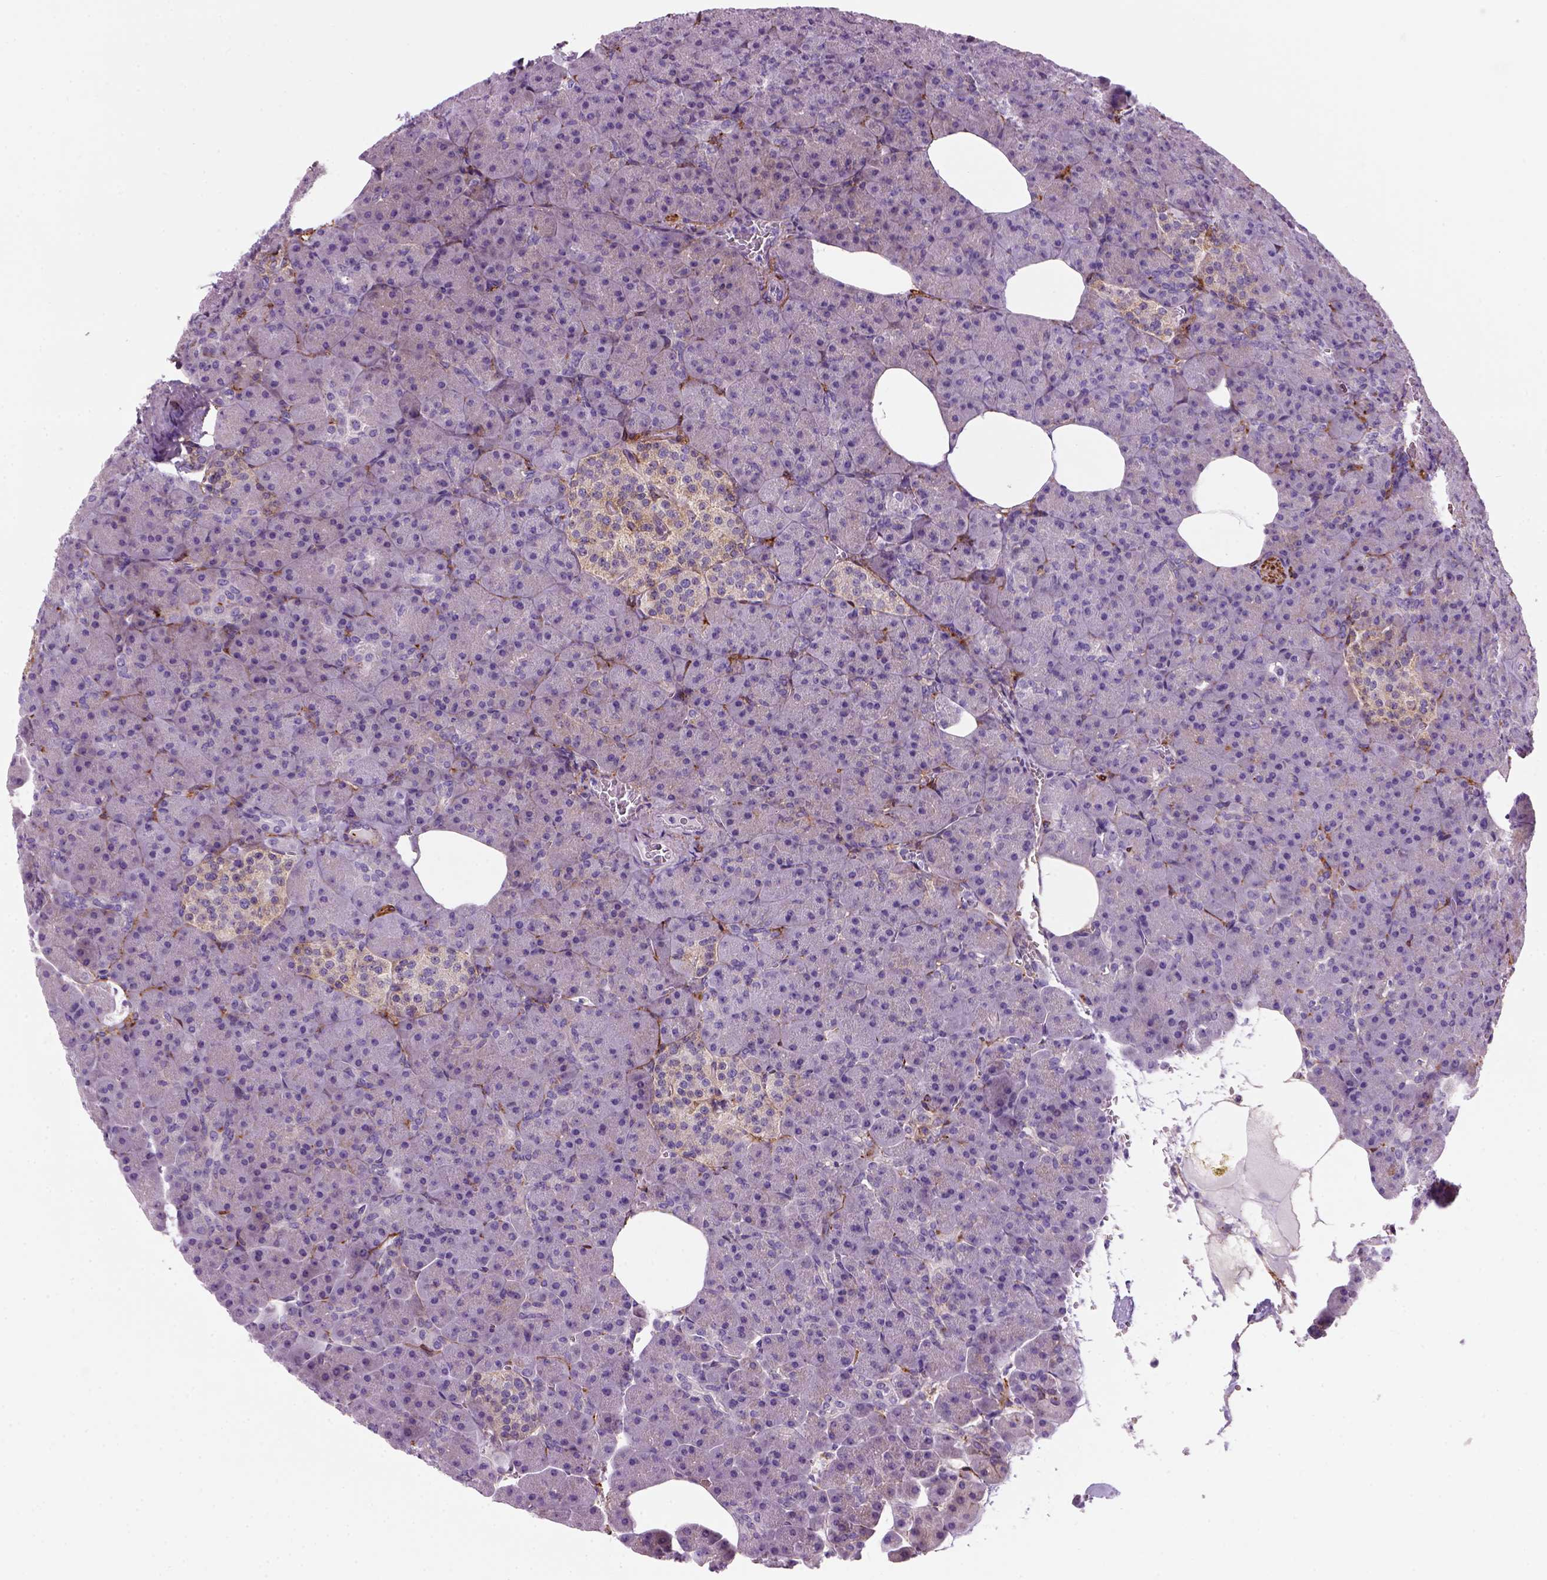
{"staining": {"intensity": "negative", "quantity": "none", "location": "none"}, "tissue": "pancreas", "cell_type": "Exocrine glandular cells", "image_type": "normal", "snomed": [{"axis": "morphology", "description": "Normal tissue, NOS"}, {"axis": "topography", "description": "Pancreas"}], "caption": "This is a image of IHC staining of normal pancreas, which shows no expression in exocrine glandular cells. The staining is performed using DAB brown chromogen with nuclei counter-stained in using hematoxylin.", "gene": "MARCKS", "patient": {"sex": "female", "age": 74}}